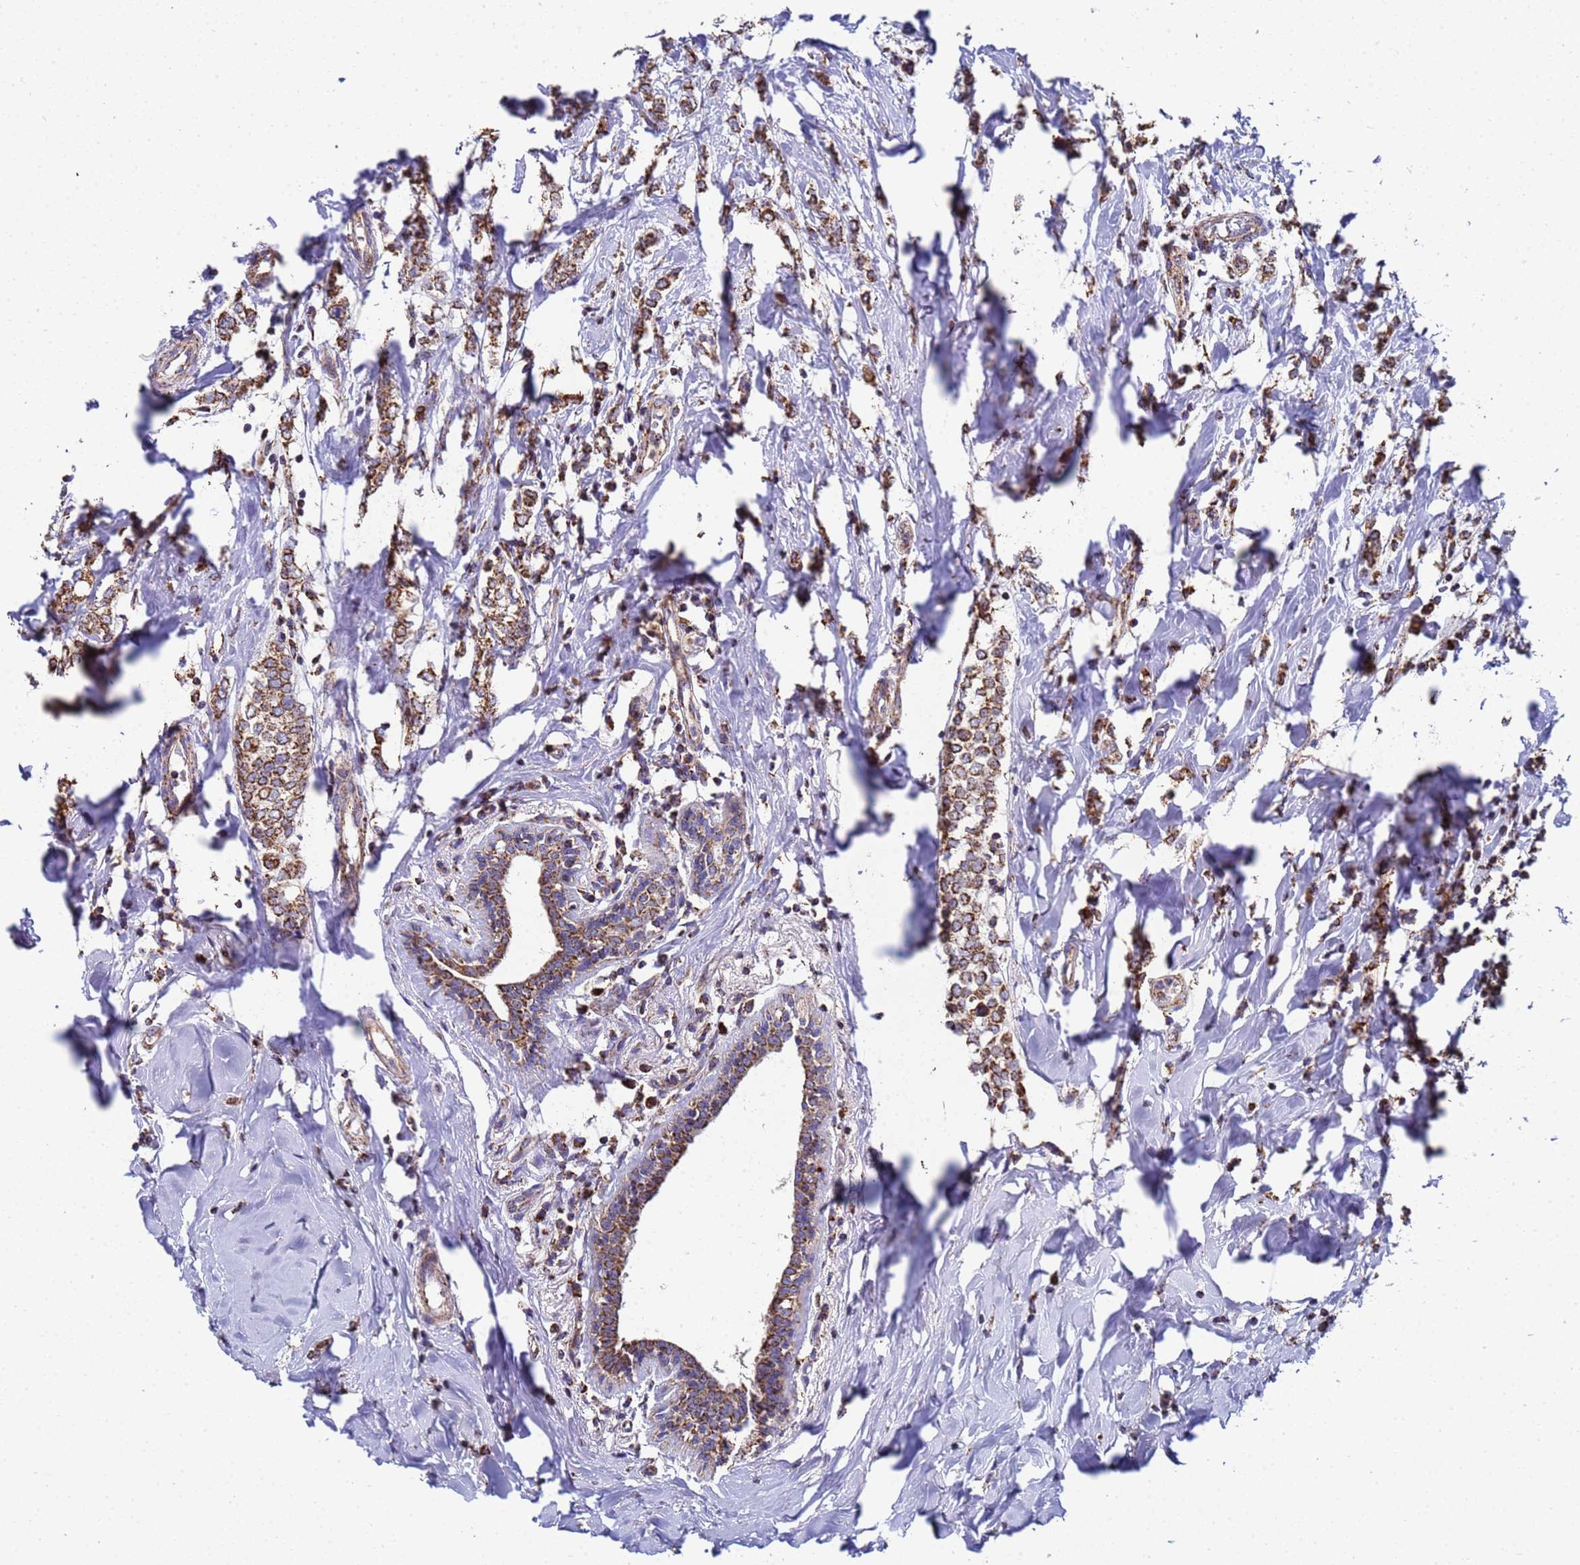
{"staining": {"intensity": "strong", "quantity": ">75%", "location": "cytoplasmic/membranous"}, "tissue": "breast cancer", "cell_type": "Tumor cells", "image_type": "cancer", "snomed": [{"axis": "morphology", "description": "Normal tissue, NOS"}, {"axis": "morphology", "description": "Lobular carcinoma"}, {"axis": "topography", "description": "Breast"}], "caption": "Lobular carcinoma (breast) stained with immunohistochemistry displays strong cytoplasmic/membranous positivity in approximately >75% of tumor cells.", "gene": "MRPS12", "patient": {"sex": "female", "age": 47}}